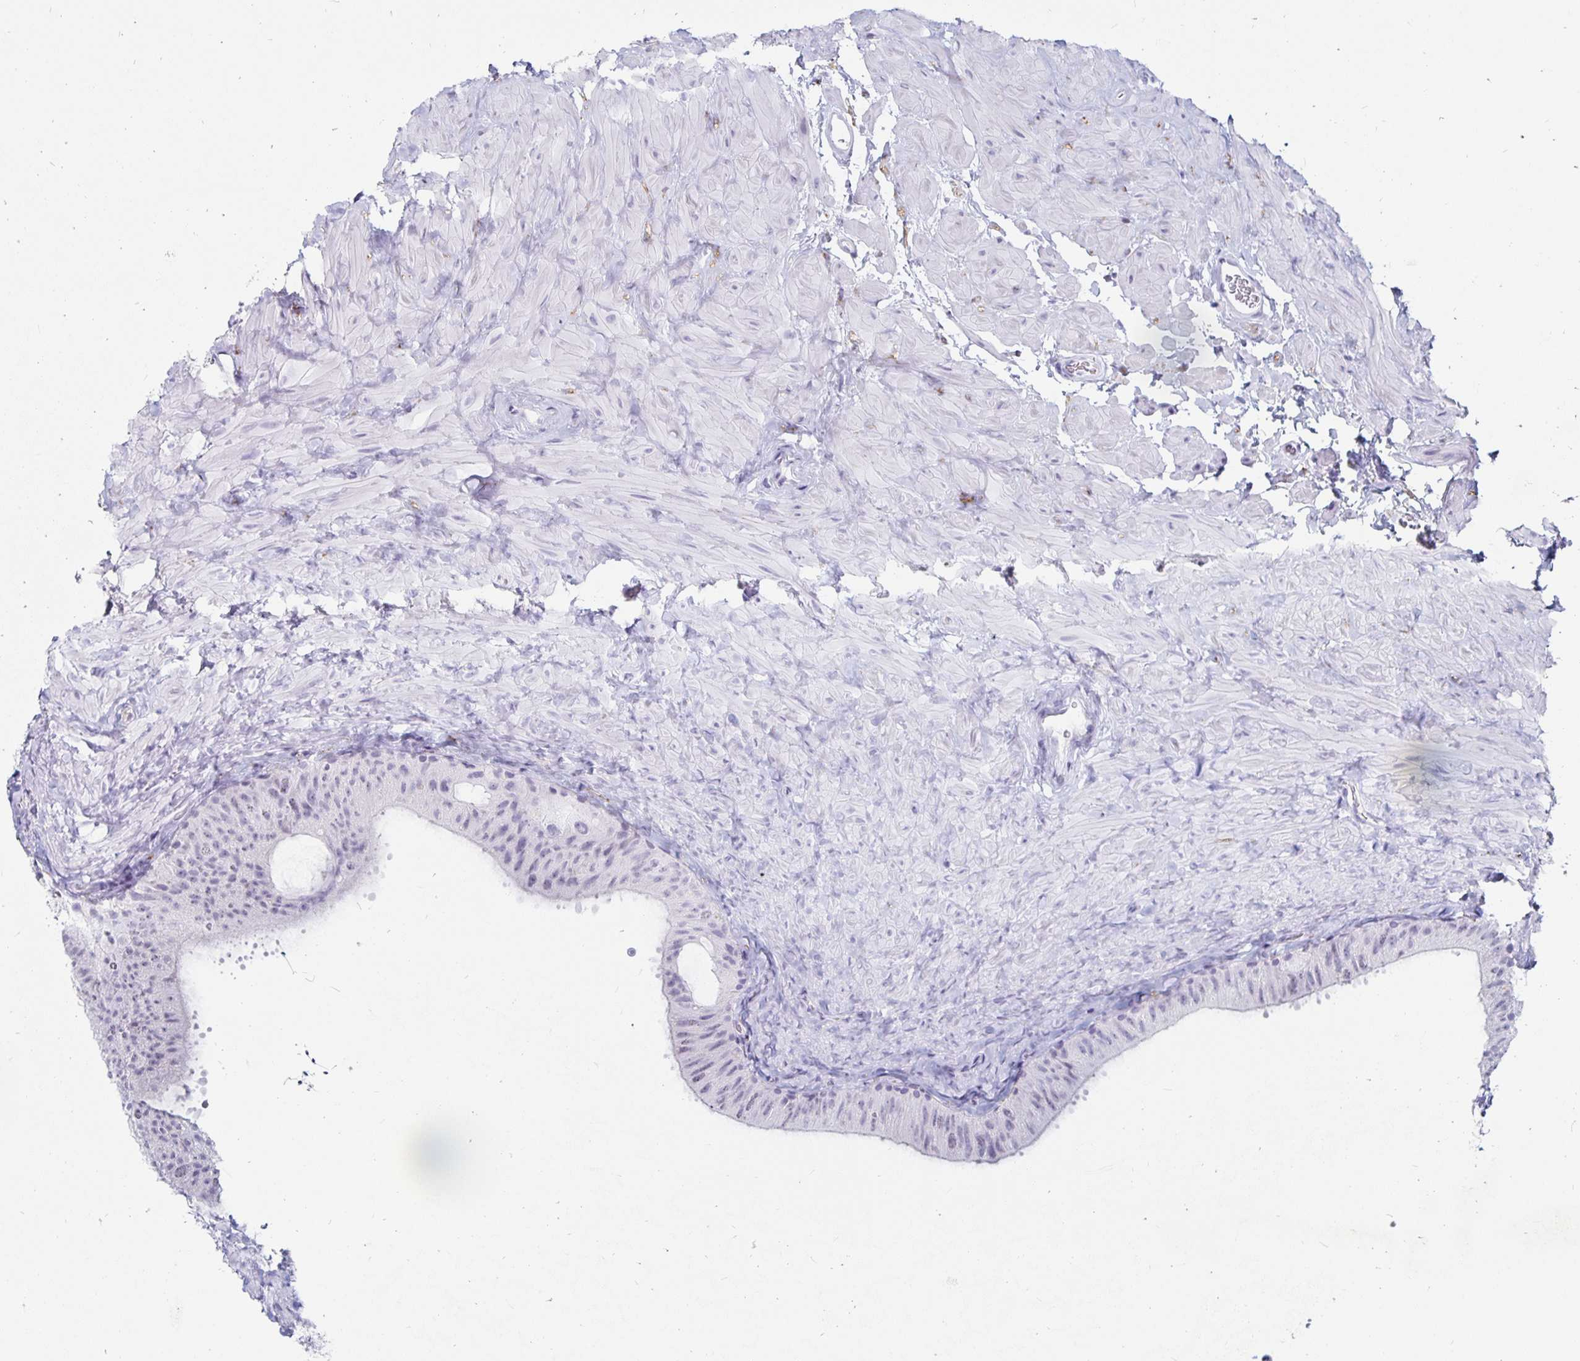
{"staining": {"intensity": "negative", "quantity": "none", "location": "none"}, "tissue": "epididymis", "cell_type": "Glandular cells", "image_type": "normal", "snomed": [{"axis": "morphology", "description": "Normal tissue, NOS"}, {"axis": "topography", "description": "Epididymis, spermatic cord, NOS"}, {"axis": "topography", "description": "Epididymis"}], "caption": "IHC micrograph of benign epididymis: epididymis stained with DAB exhibits no significant protein expression in glandular cells.", "gene": "KCNQ2", "patient": {"sex": "male", "age": 31}}